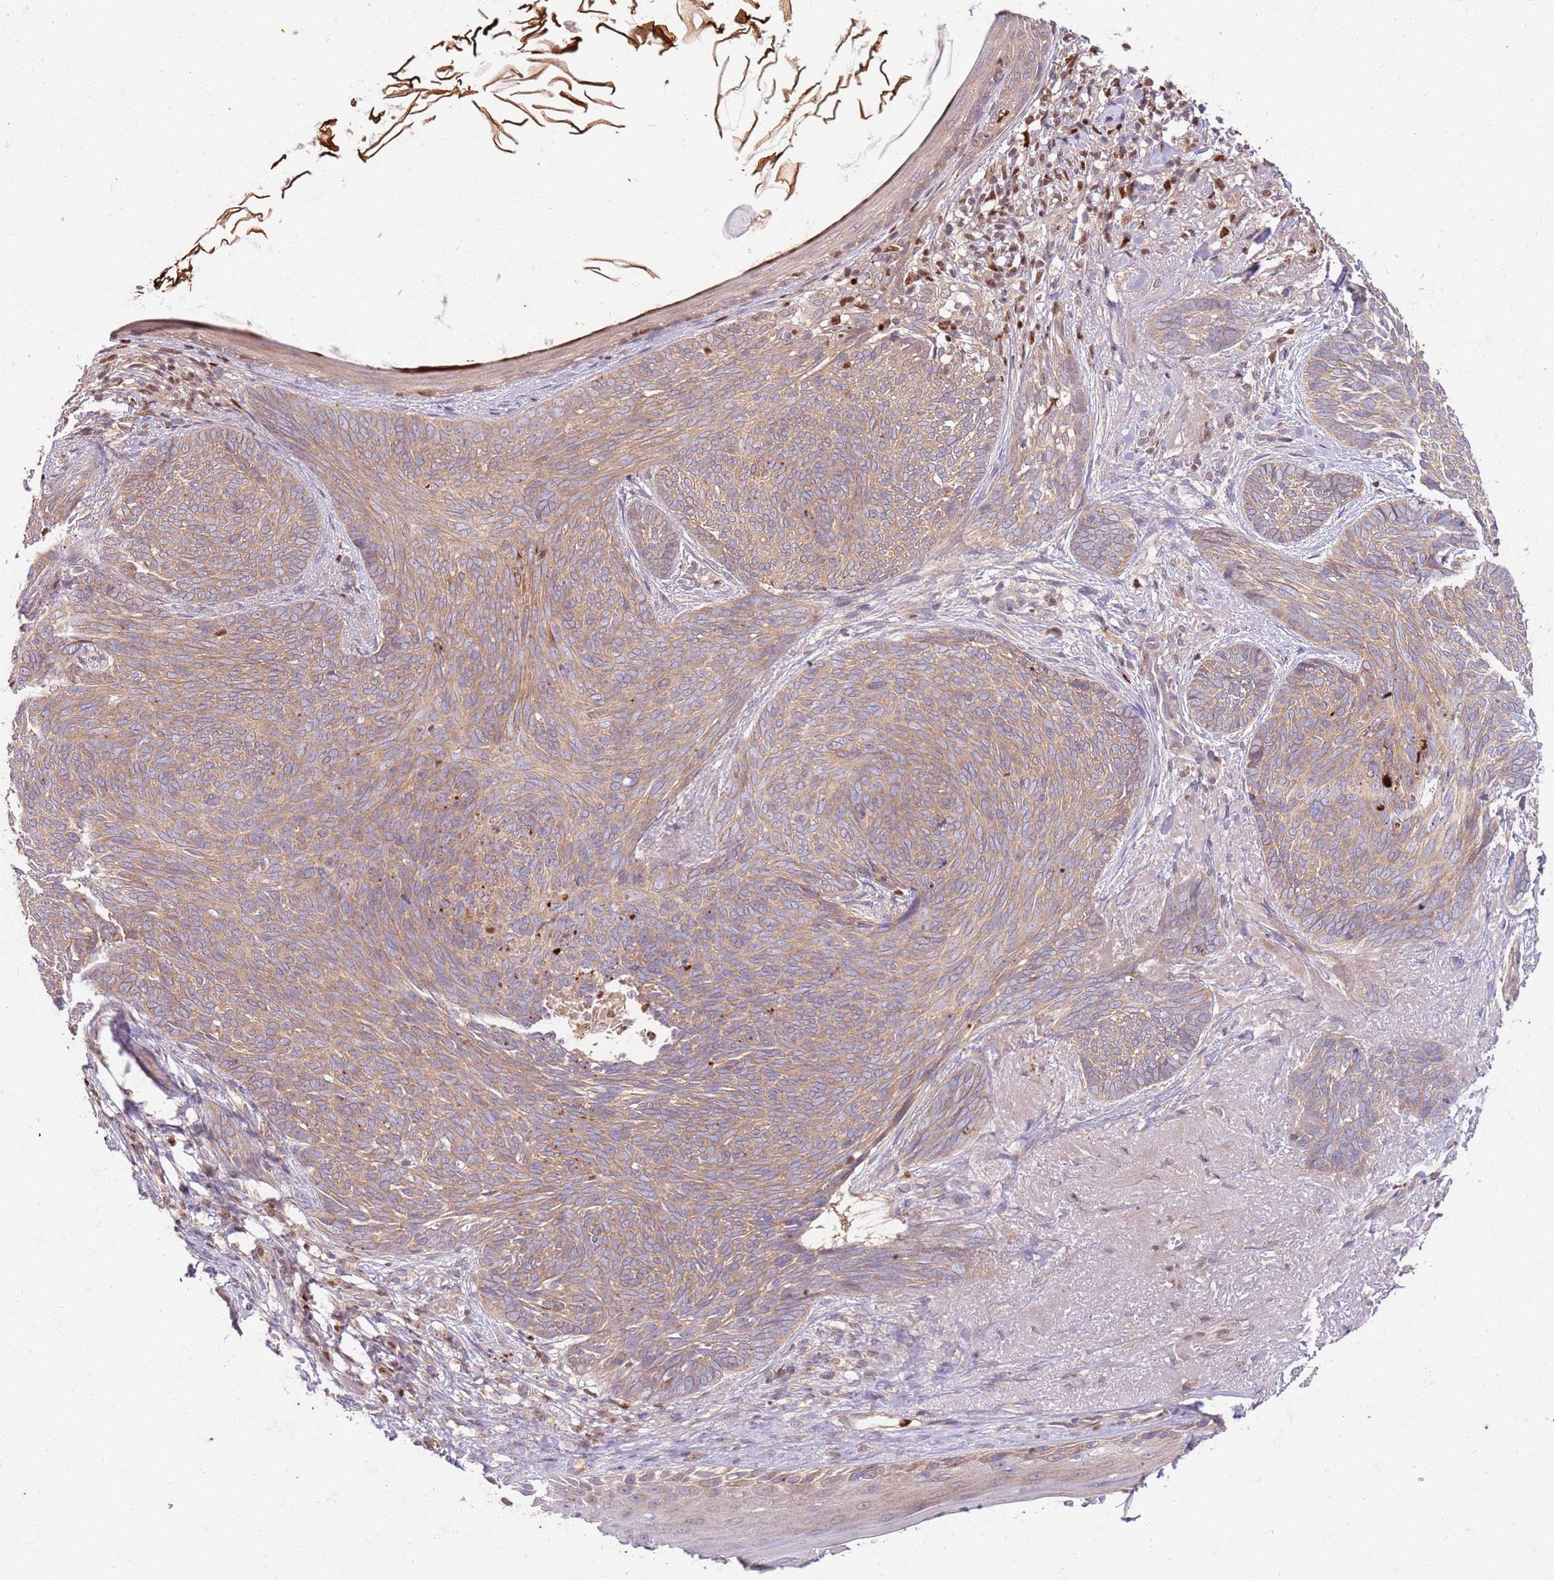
{"staining": {"intensity": "weak", "quantity": ">75%", "location": "cytoplasmic/membranous"}, "tissue": "skin cancer", "cell_type": "Tumor cells", "image_type": "cancer", "snomed": [{"axis": "morphology", "description": "Basal cell carcinoma"}, {"axis": "topography", "description": "Skin"}], "caption": "High-magnification brightfield microscopy of basal cell carcinoma (skin) stained with DAB (3,3'-diaminobenzidine) (brown) and counterstained with hematoxylin (blue). tumor cells exhibit weak cytoplasmic/membranous positivity is appreciated in approximately>75% of cells.", "gene": "OSBP", "patient": {"sex": "female", "age": 86}}